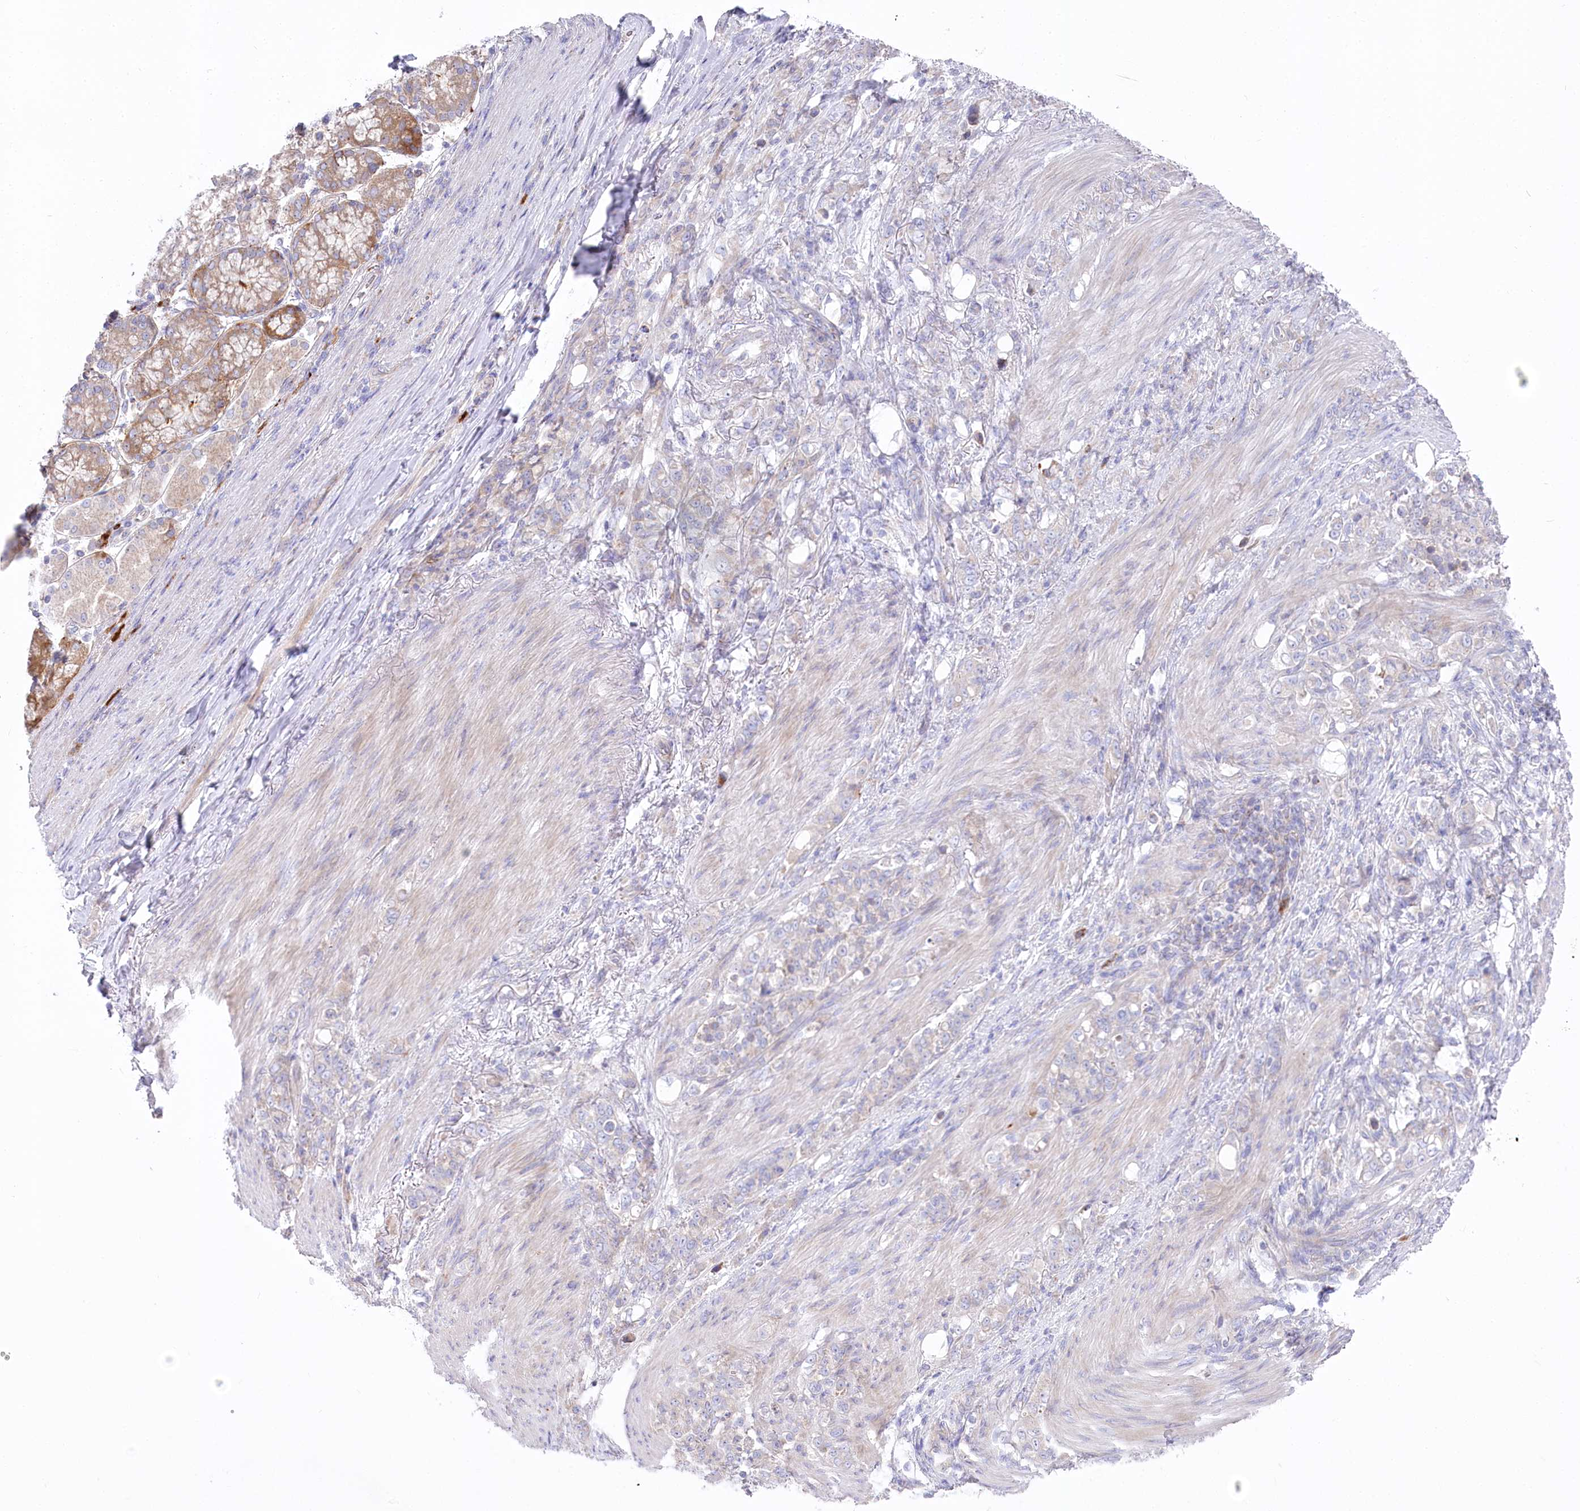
{"staining": {"intensity": "negative", "quantity": "none", "location": "none"}, "tissue": "stomach cancer", "cell_type": "Tumor cells", "image_type": "cancer", "snomed": [{"axis": "morphology", "description": "Adenocarcinoma, NOS"}, {"axis": "topography", "description": "Stomach"}], "caption": "Adenocarcinoma (stomach) stained for a protein using immunohistochemistry (IHC) reveals no positivity tumor cells.", "gene": "POGLUT1", "patient": {"sex": "female", "age": 79}}